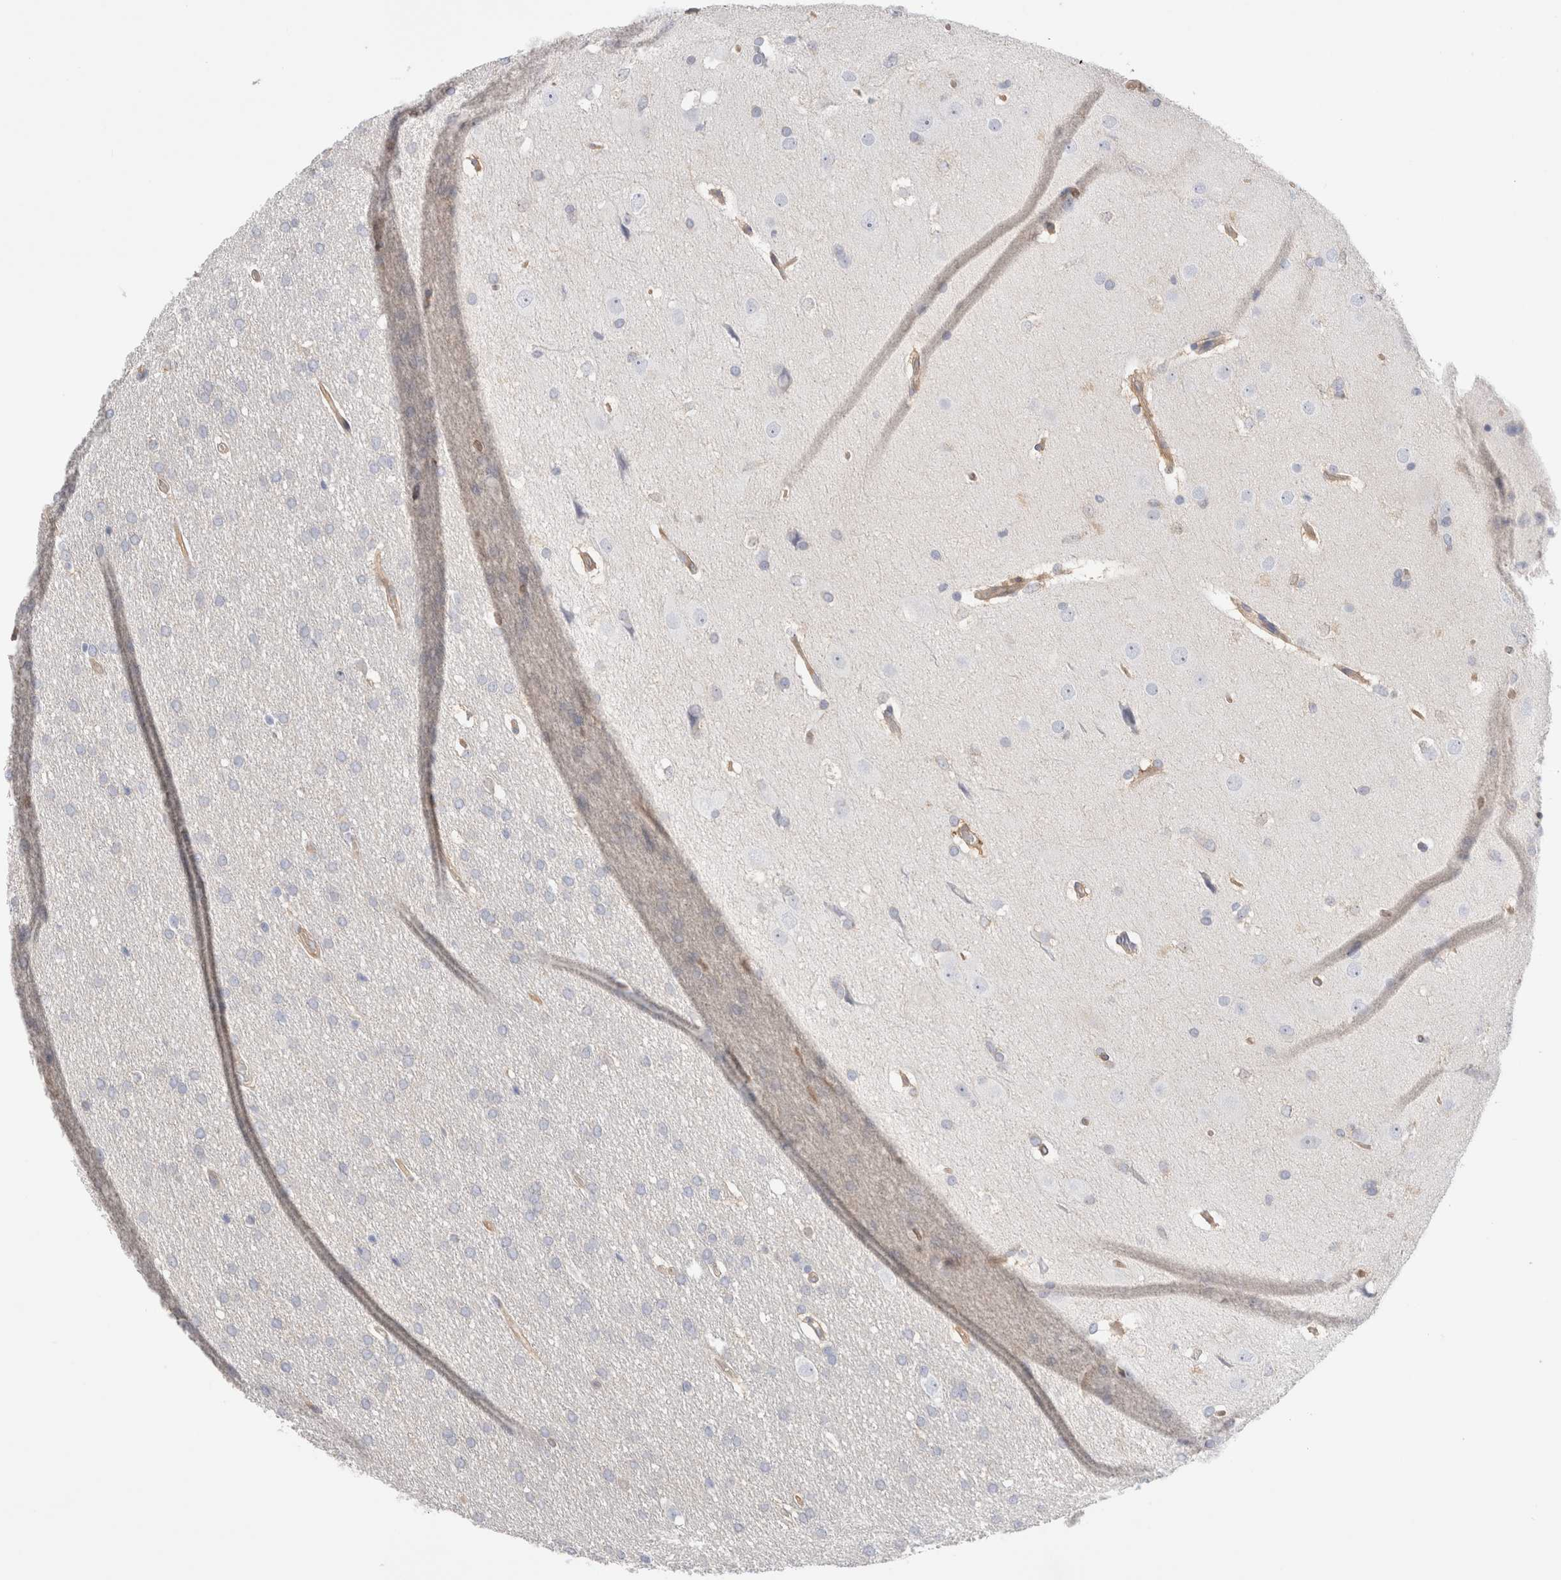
{"staining": {"intensity": "negative", "quantity": "none", "location": "none"}, "tissue": "glioma", "cell_type": "Tumor cells", "image_type": "cancer", "snomed": [{"axis": "morphology", "description": "Glioma, malignant, Low grade"}, {"axis": "topography", "description": "Brain"}], "caption": "Glioma was stained to show a protein in brown. There is no significant positivity in tumor cells.", "gene": "CAPN2", "patient": {"sex": "female", "age": 37}}